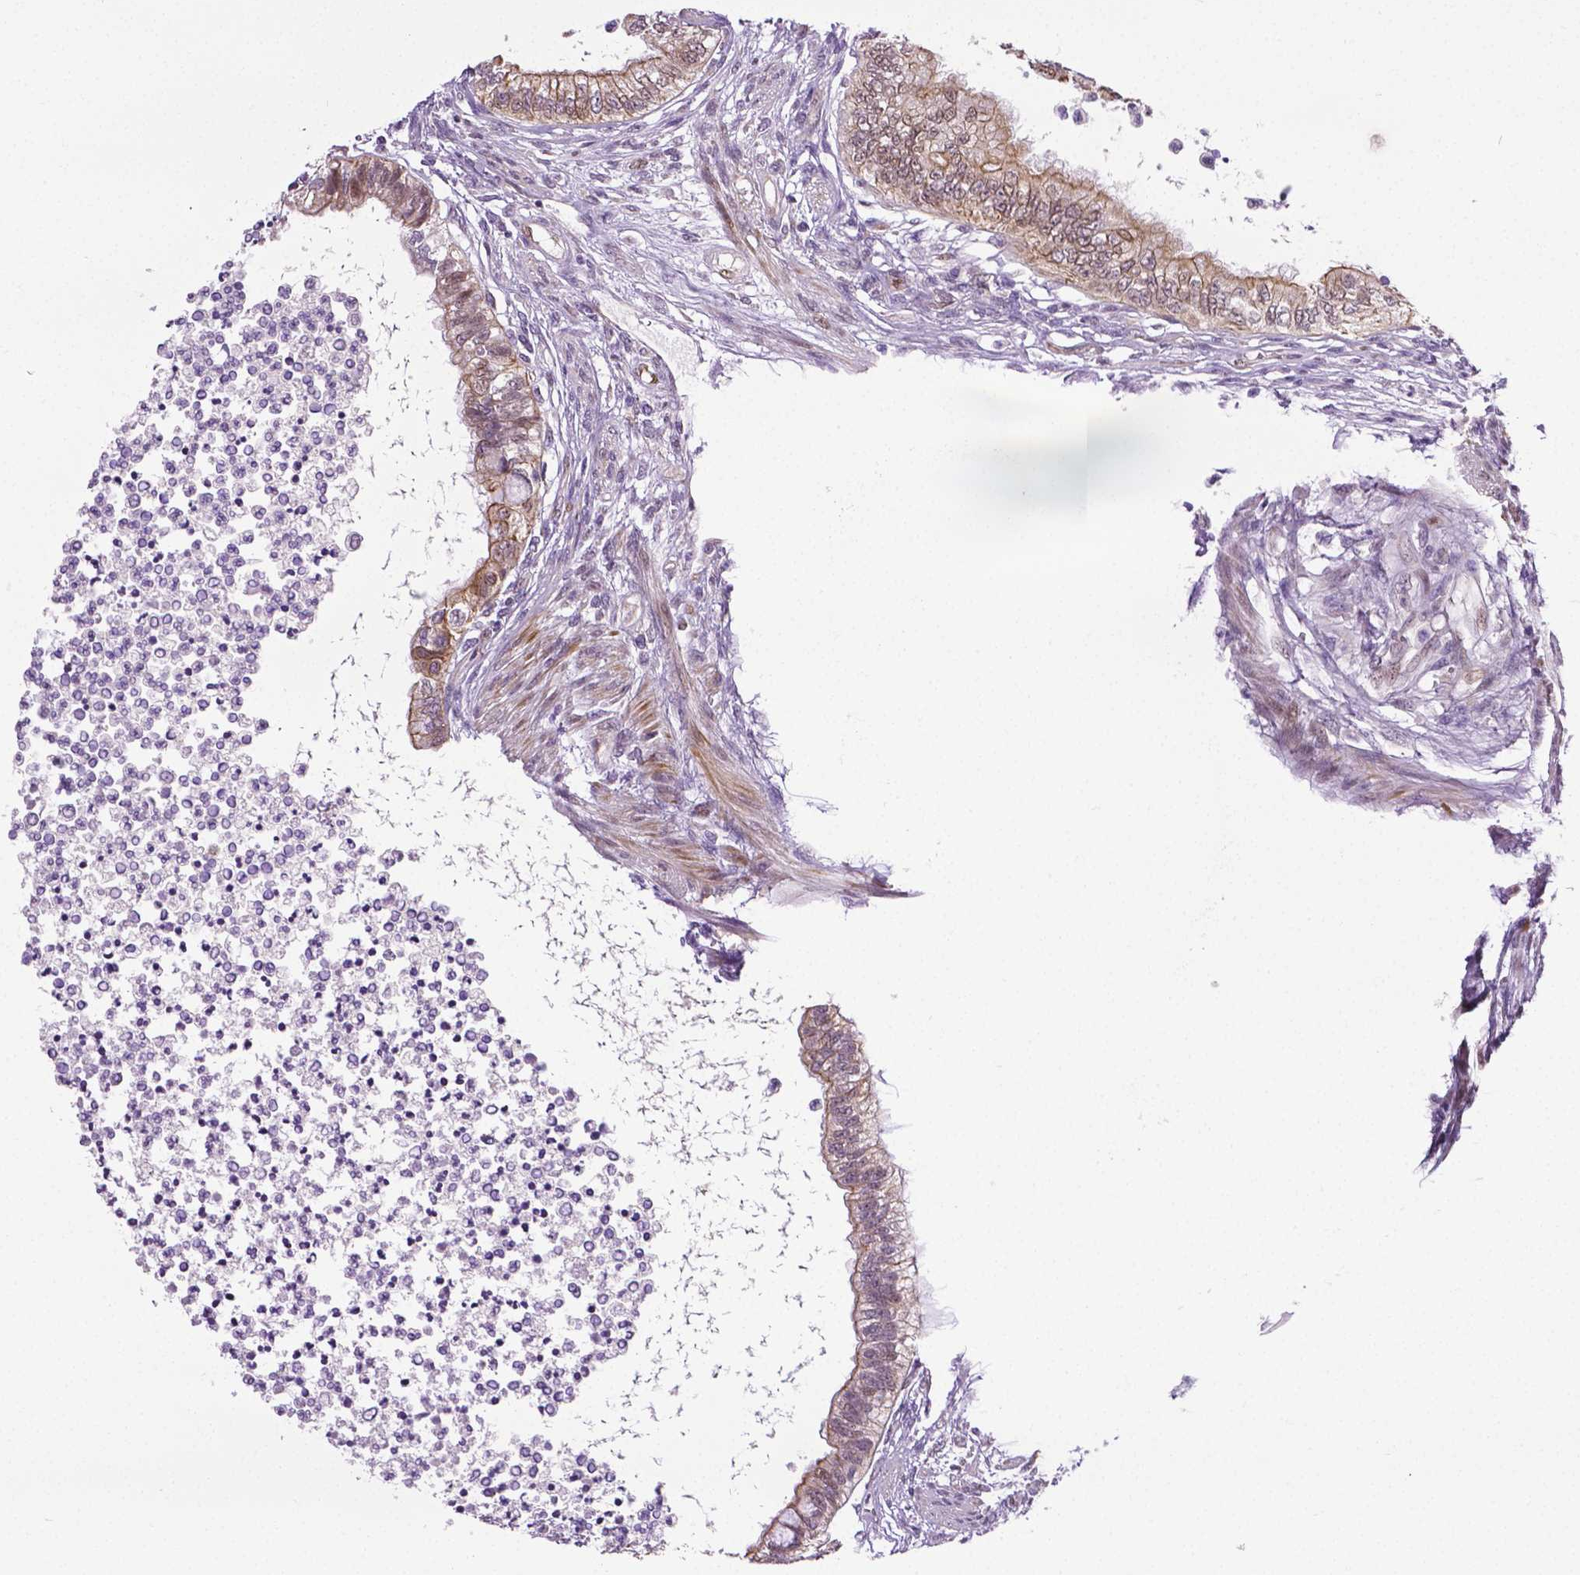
{"staining": {"intensity": "moderate", "quantity": "25%-75%", "location": "cytoplasmic/membranous,nuclear"}, "tissue": "testis cancer", "cell_type": "Tumor cells", "image_type": "cancer", "snomed": [{"axis": "morphology", "description": "Carcinoma, Embryonal, NOS"}, {"axis": "topography", "description": "Testis"}], "caption": "Immunohistochemistry of embryonal carcinoma (testis) shows medium levels of moderate cytoplasmic/membranous and nuclear expression in approximately 25%-75% of tumor cells.", "gene": "PTGER3", "patient": {"sex": "male", "age": 26}}